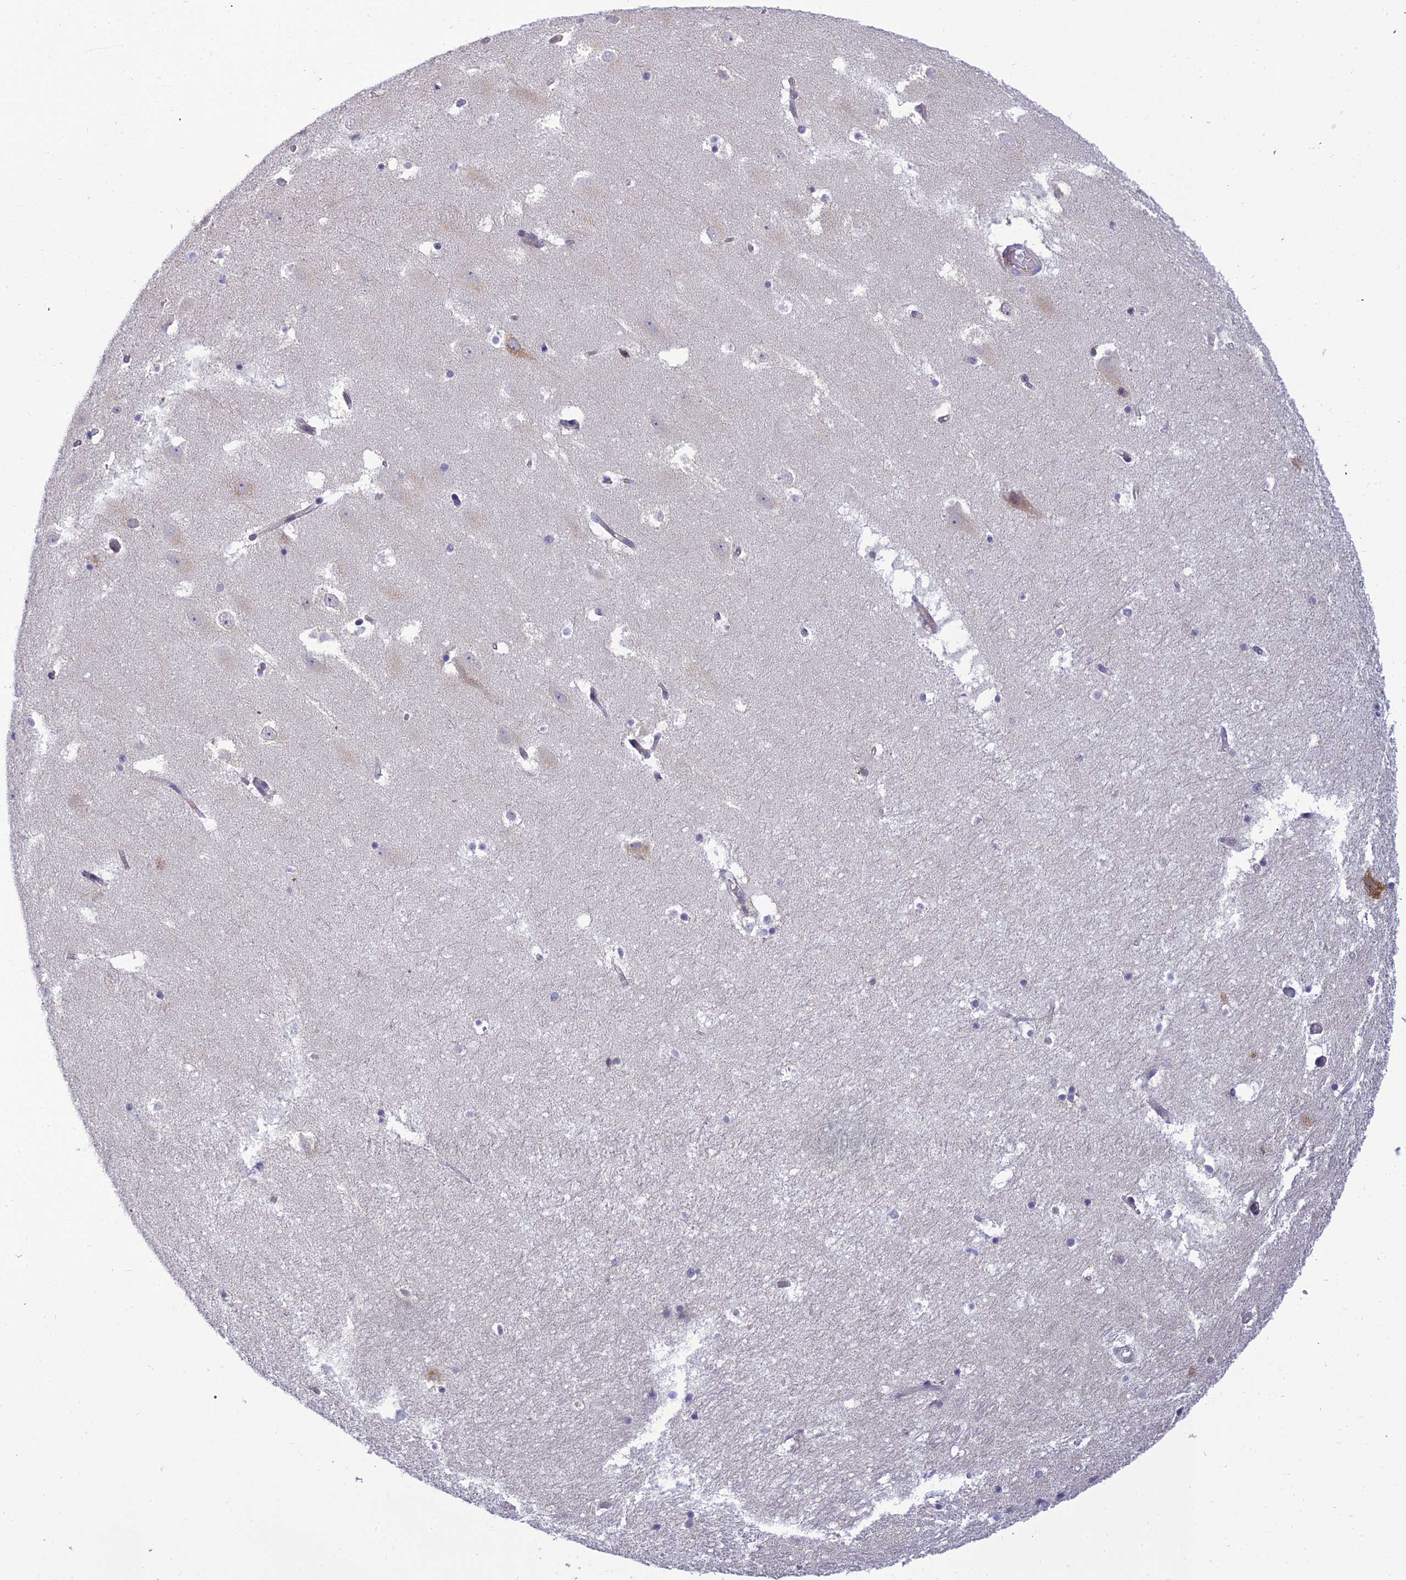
{"staining": {"intensity": "negative", "quantity": "none", "location": "none"}, "tissue": "hippocampus", "cell_type": "Glial cells", "image_type": "normal", "snomed": [{"axis": "morphology", "description": "Normal tissue, NOS"}, {"axis": "topography", "description": "Hippocampus"}], "caption": "A high-resolution histopathology image shows immunohistochemistry (IHC) staining of benign hippocampus, which displays no significant expression in glial cells.", "gene": "CLCN7", "patient": {"sex": "female", "age": 52}}